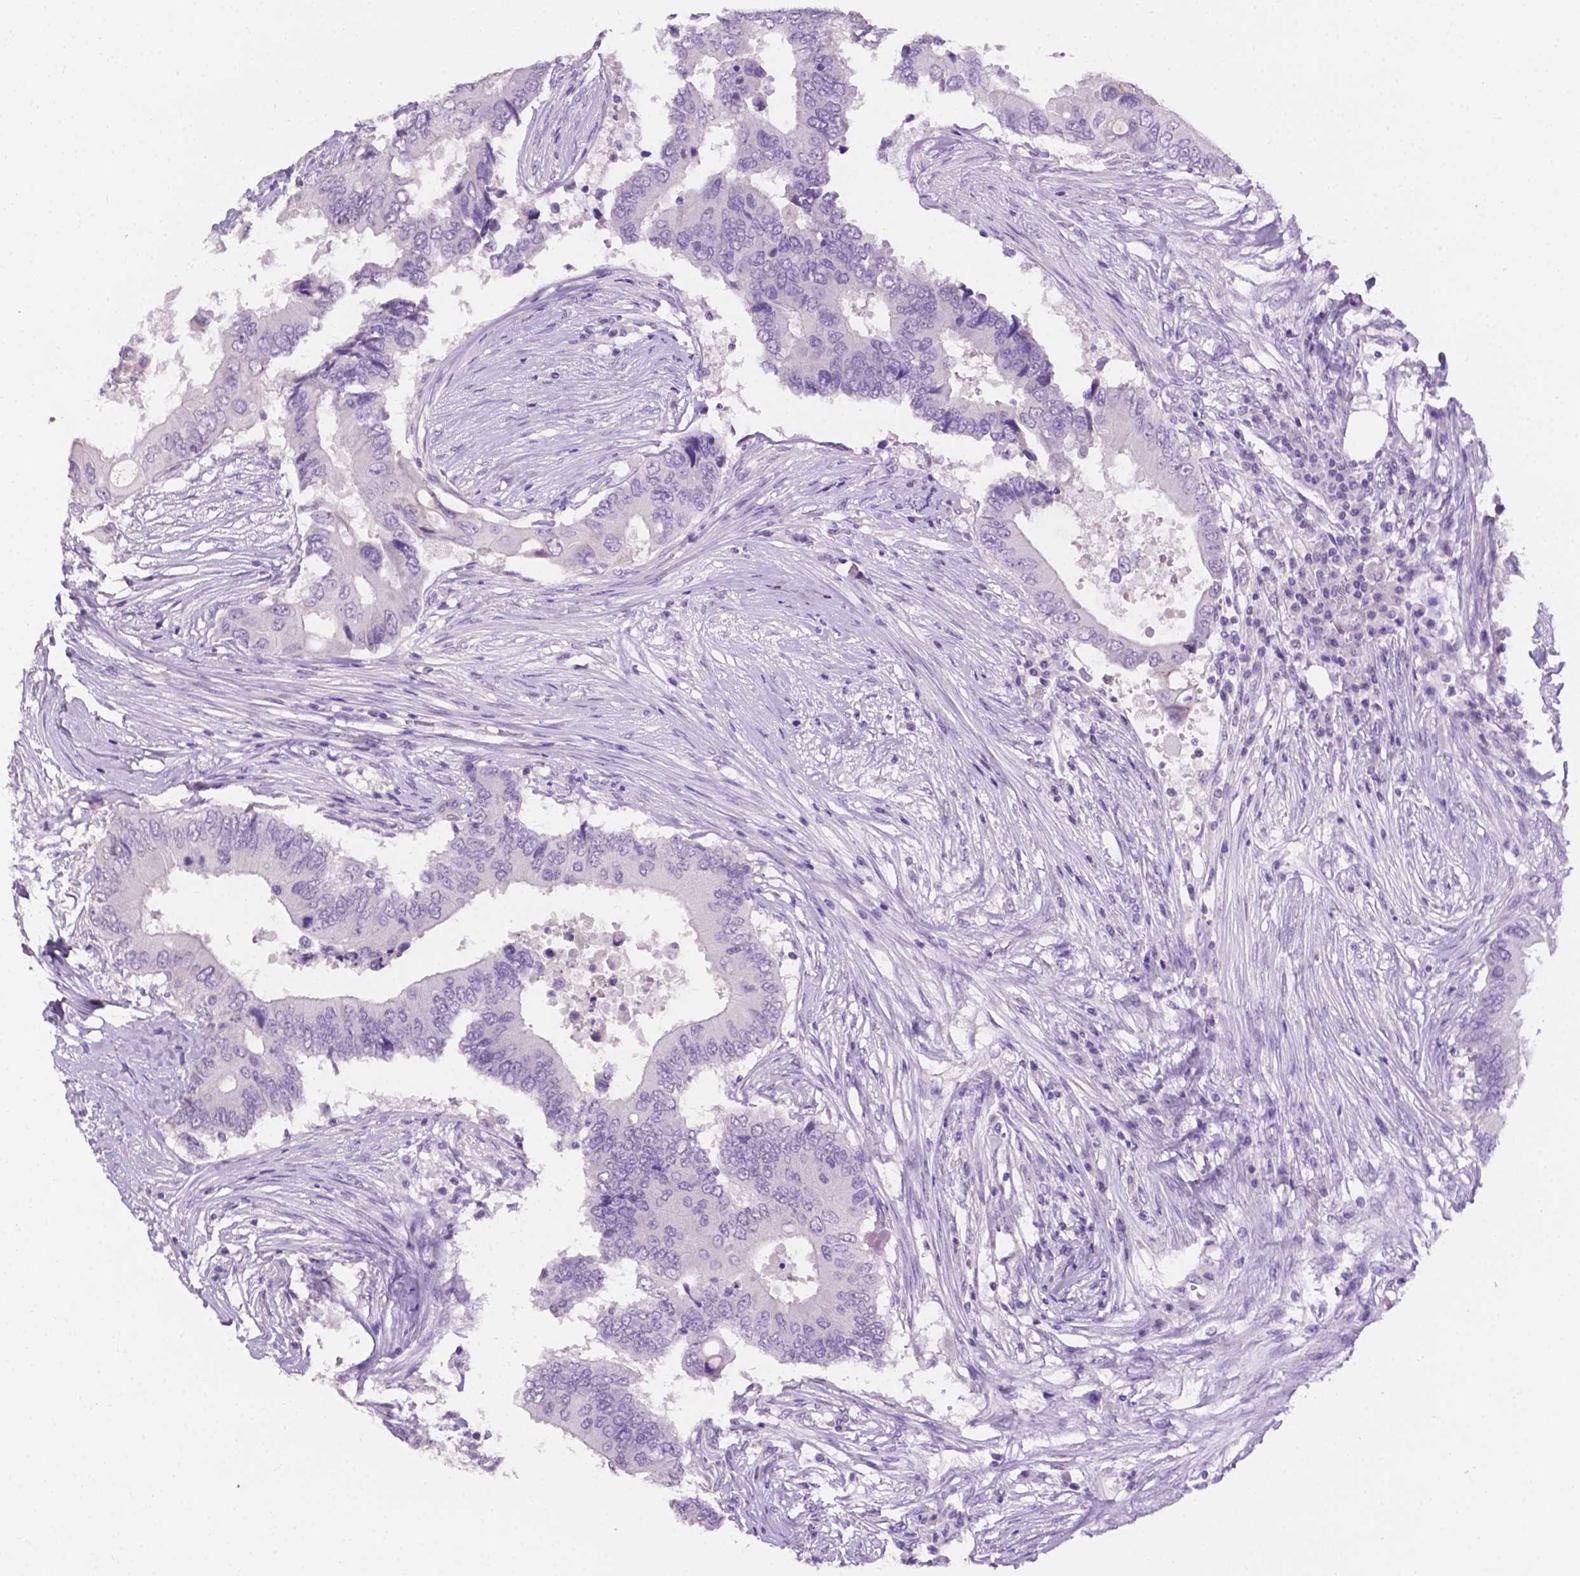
{"staining": {"intensity": "negative", "quantity": "none", "location": "none"}, "tissue": "colorectal cancer", "cell_type": "Tumor cells", "image_type": "cancer", "snomed": [{"axis": "morphology", "description": "Adenocarcinoma, NOS"}, {"axis": "topography", "description": "Colon"}], "caption": "The immunohistochemistry image has no significant expression in tumor cells of colorectal adenocarcinoma tissue.", "gene": "TACSTD2", "patient": {"sex": "male", "age": 71}}